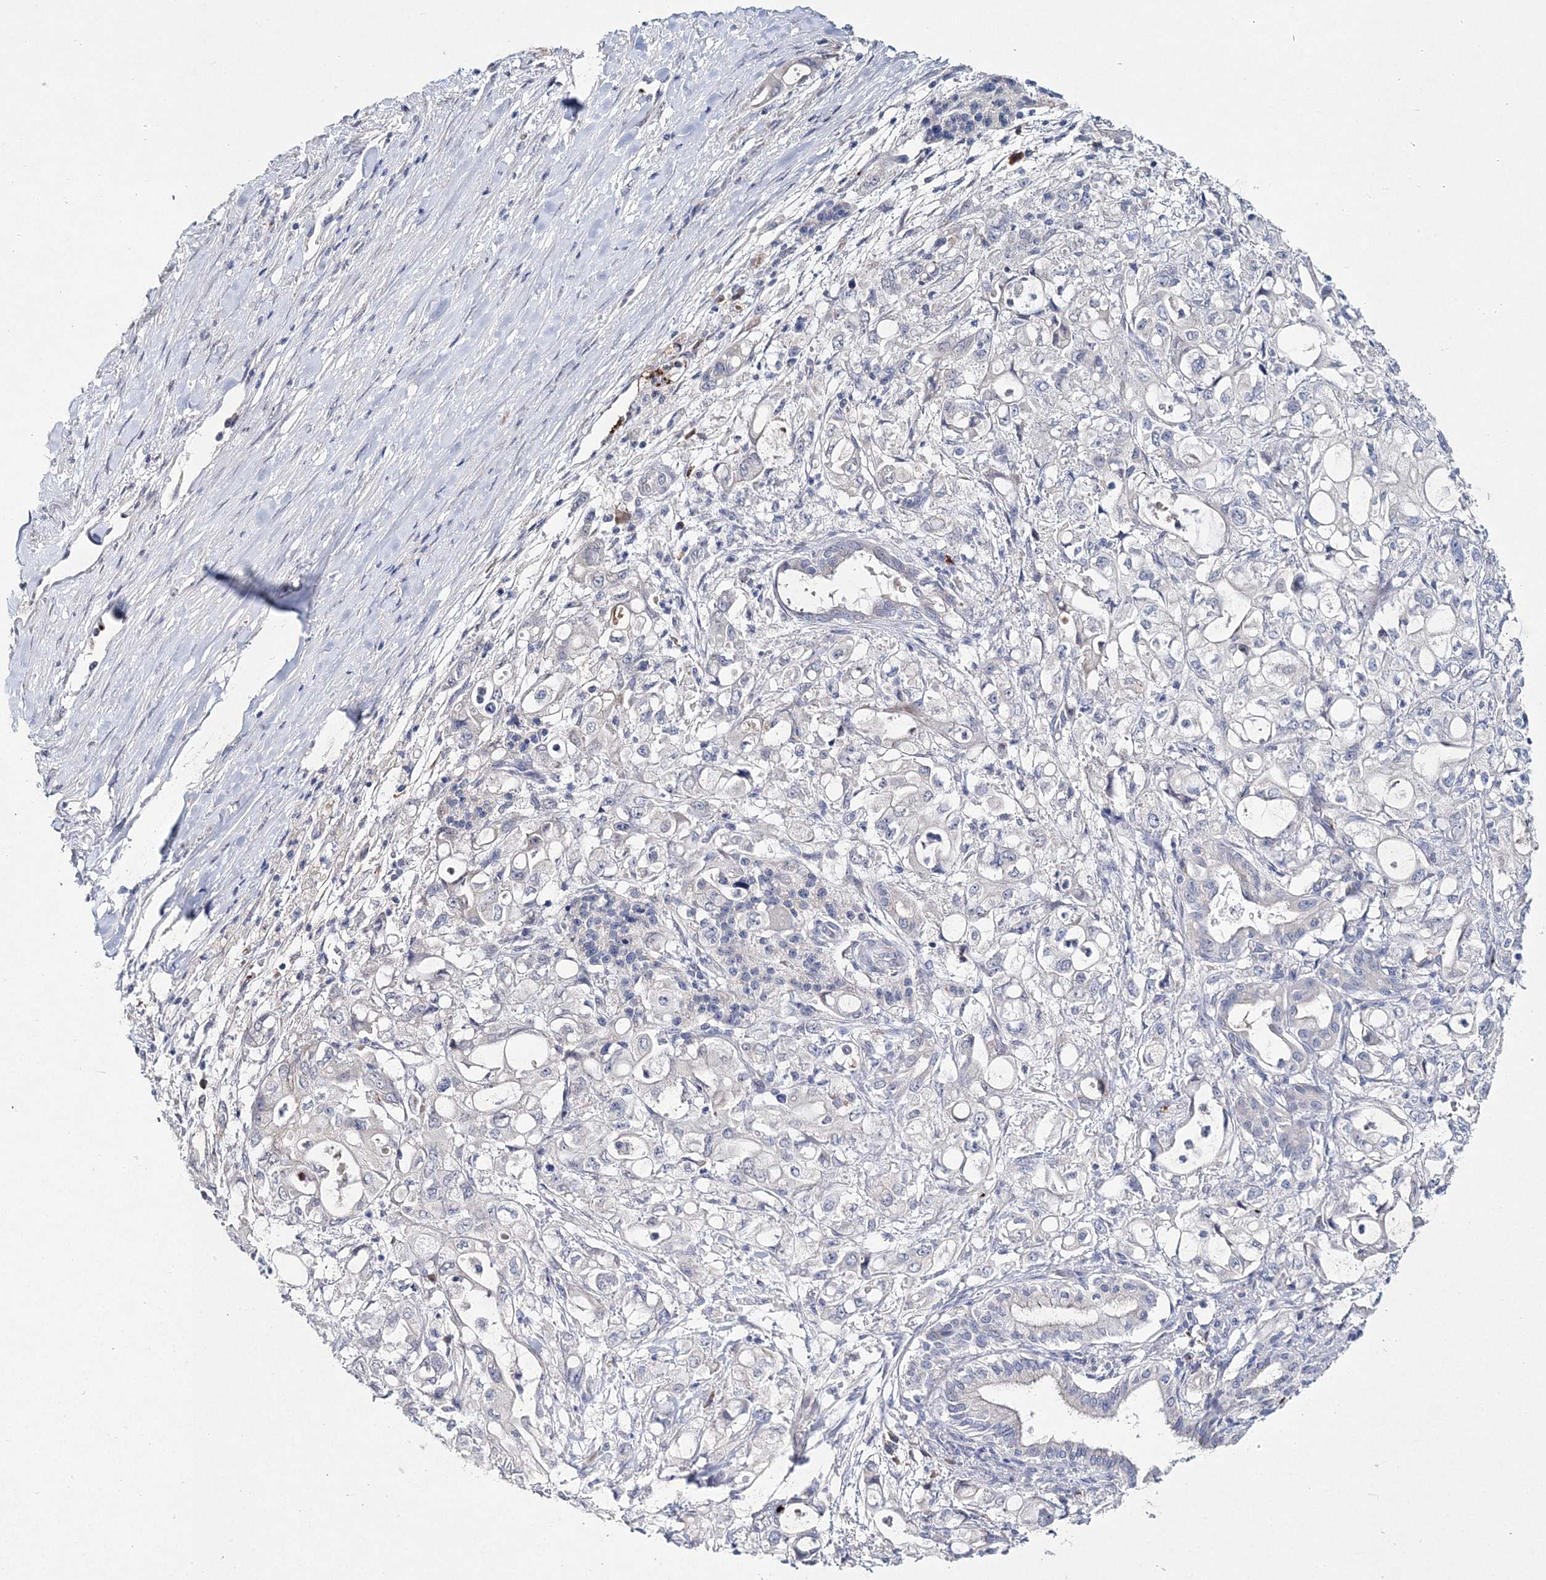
{"staining": {"intensity": "negative", "quantity": "none", "location": "none"}, "tissue": "pancreatic cancer", "cell_type": "Tumor cells", "image_type": "cancer", "snomed": [{"axis": "morphology", "description": "Adenocarcinoma, NOS"}, {"axis": "topography", "description": "Pancreas"}], "caption": "This is an immunohistochemistry histopathology image of human pancreatic cancer. There is no staining in tumor cells.", "gene": "MYOZ2", "patient": {"sex": "male", "age": 79}}